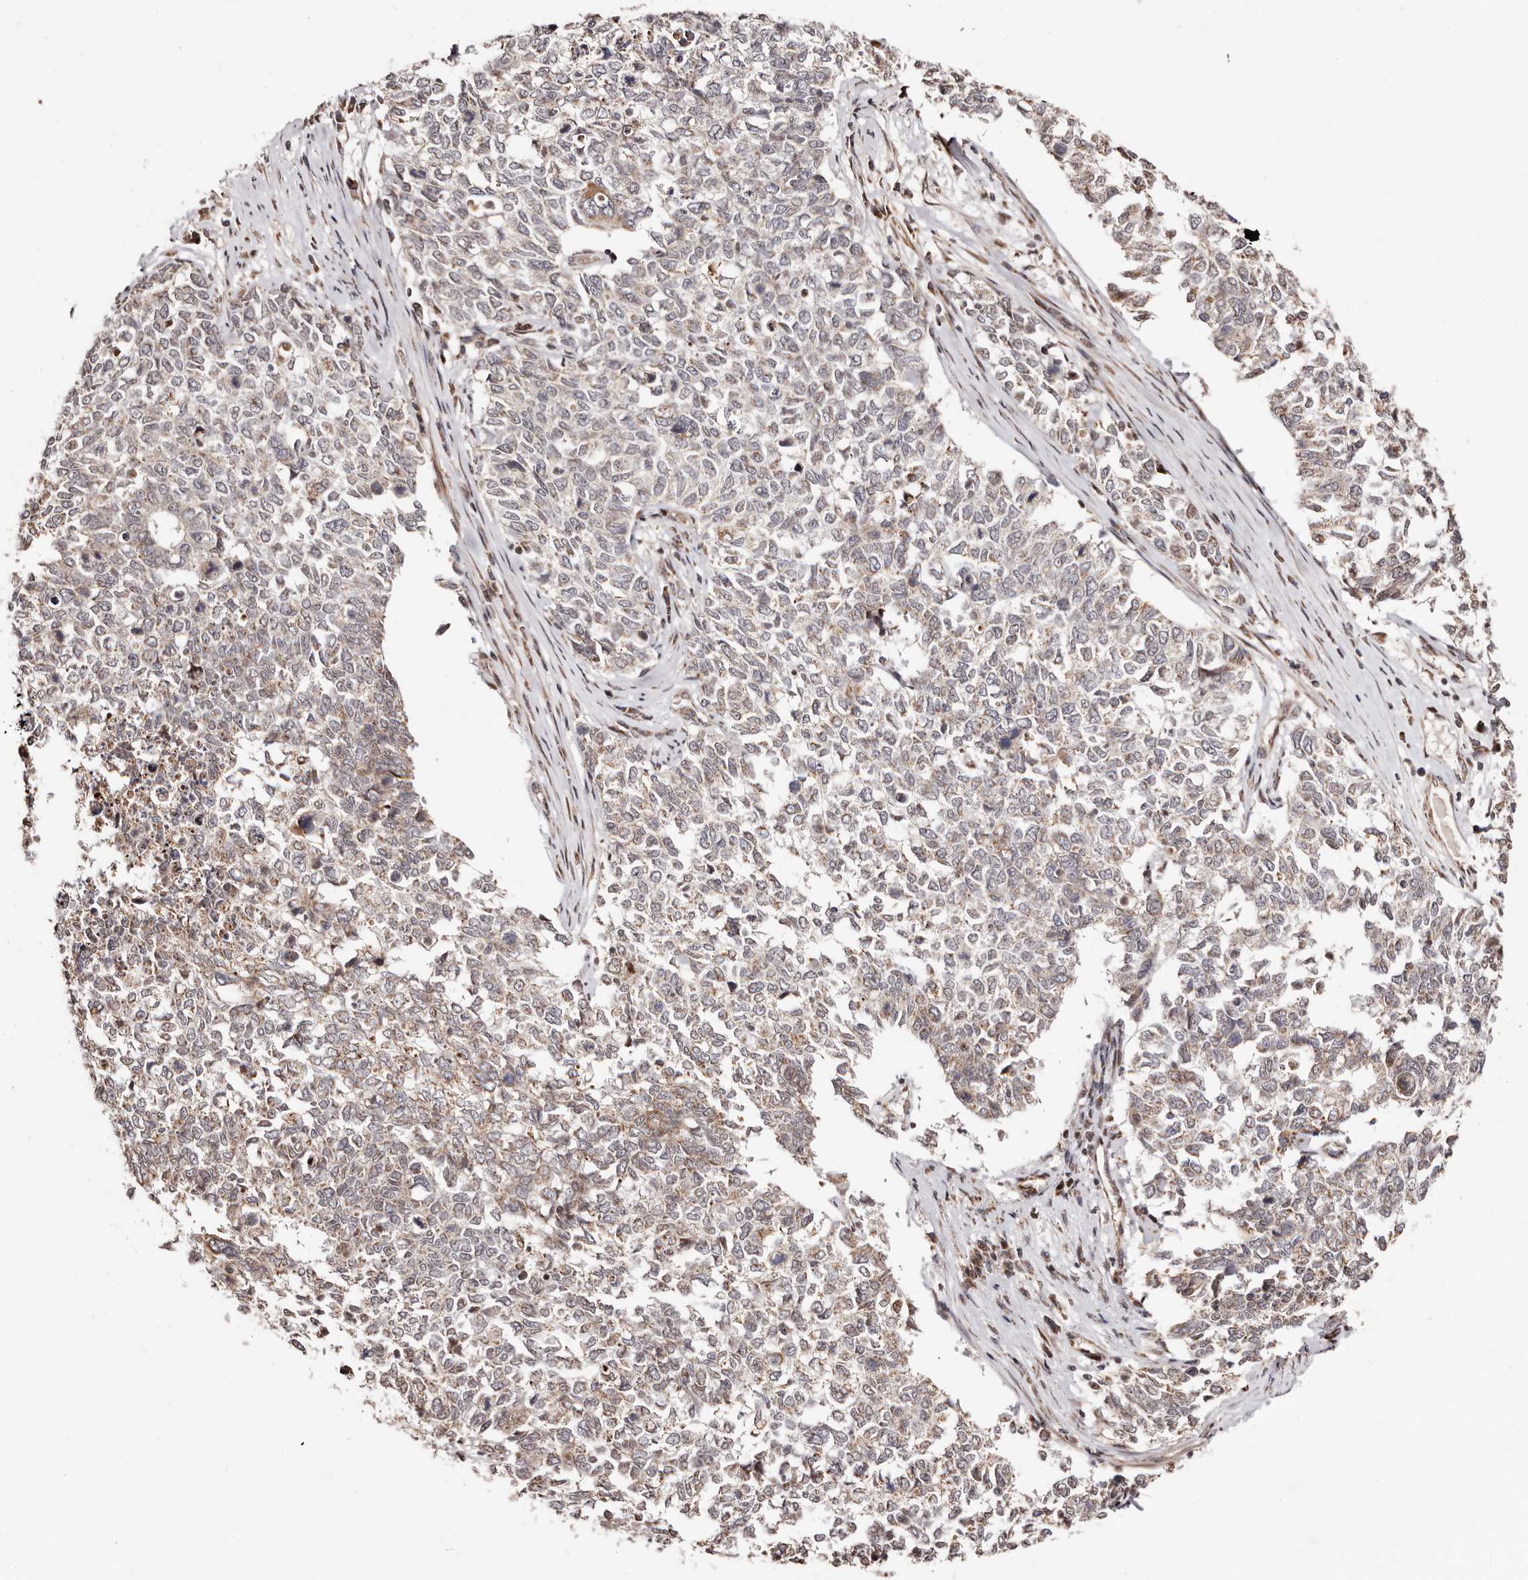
{"staining": {"intensity": "weak", "quantity": "25%-75%", "location": "cytoplasmic/membranous"}, "tissue": "cervical cancer", "cell_type": "Tumor cells", "image_type": "cancer", "snomed": [{"axis": "morphology", "description": "Squamous cell carcinoma, NOS"}, {"axis": "topography", "description": "Cervix"}], "caption": "Immunohistochemical staining of squamous cell carcinoma (cervical) displays low levels of weak cytoplasmic/membranous protein staining in approximately 25%-75% of tumor cells. Immunohistochemistry stains the protein in brown and the nuclei are stained blue.", "gene": "HIVEP3", "patient": {"sex": "female", "age": 63}}